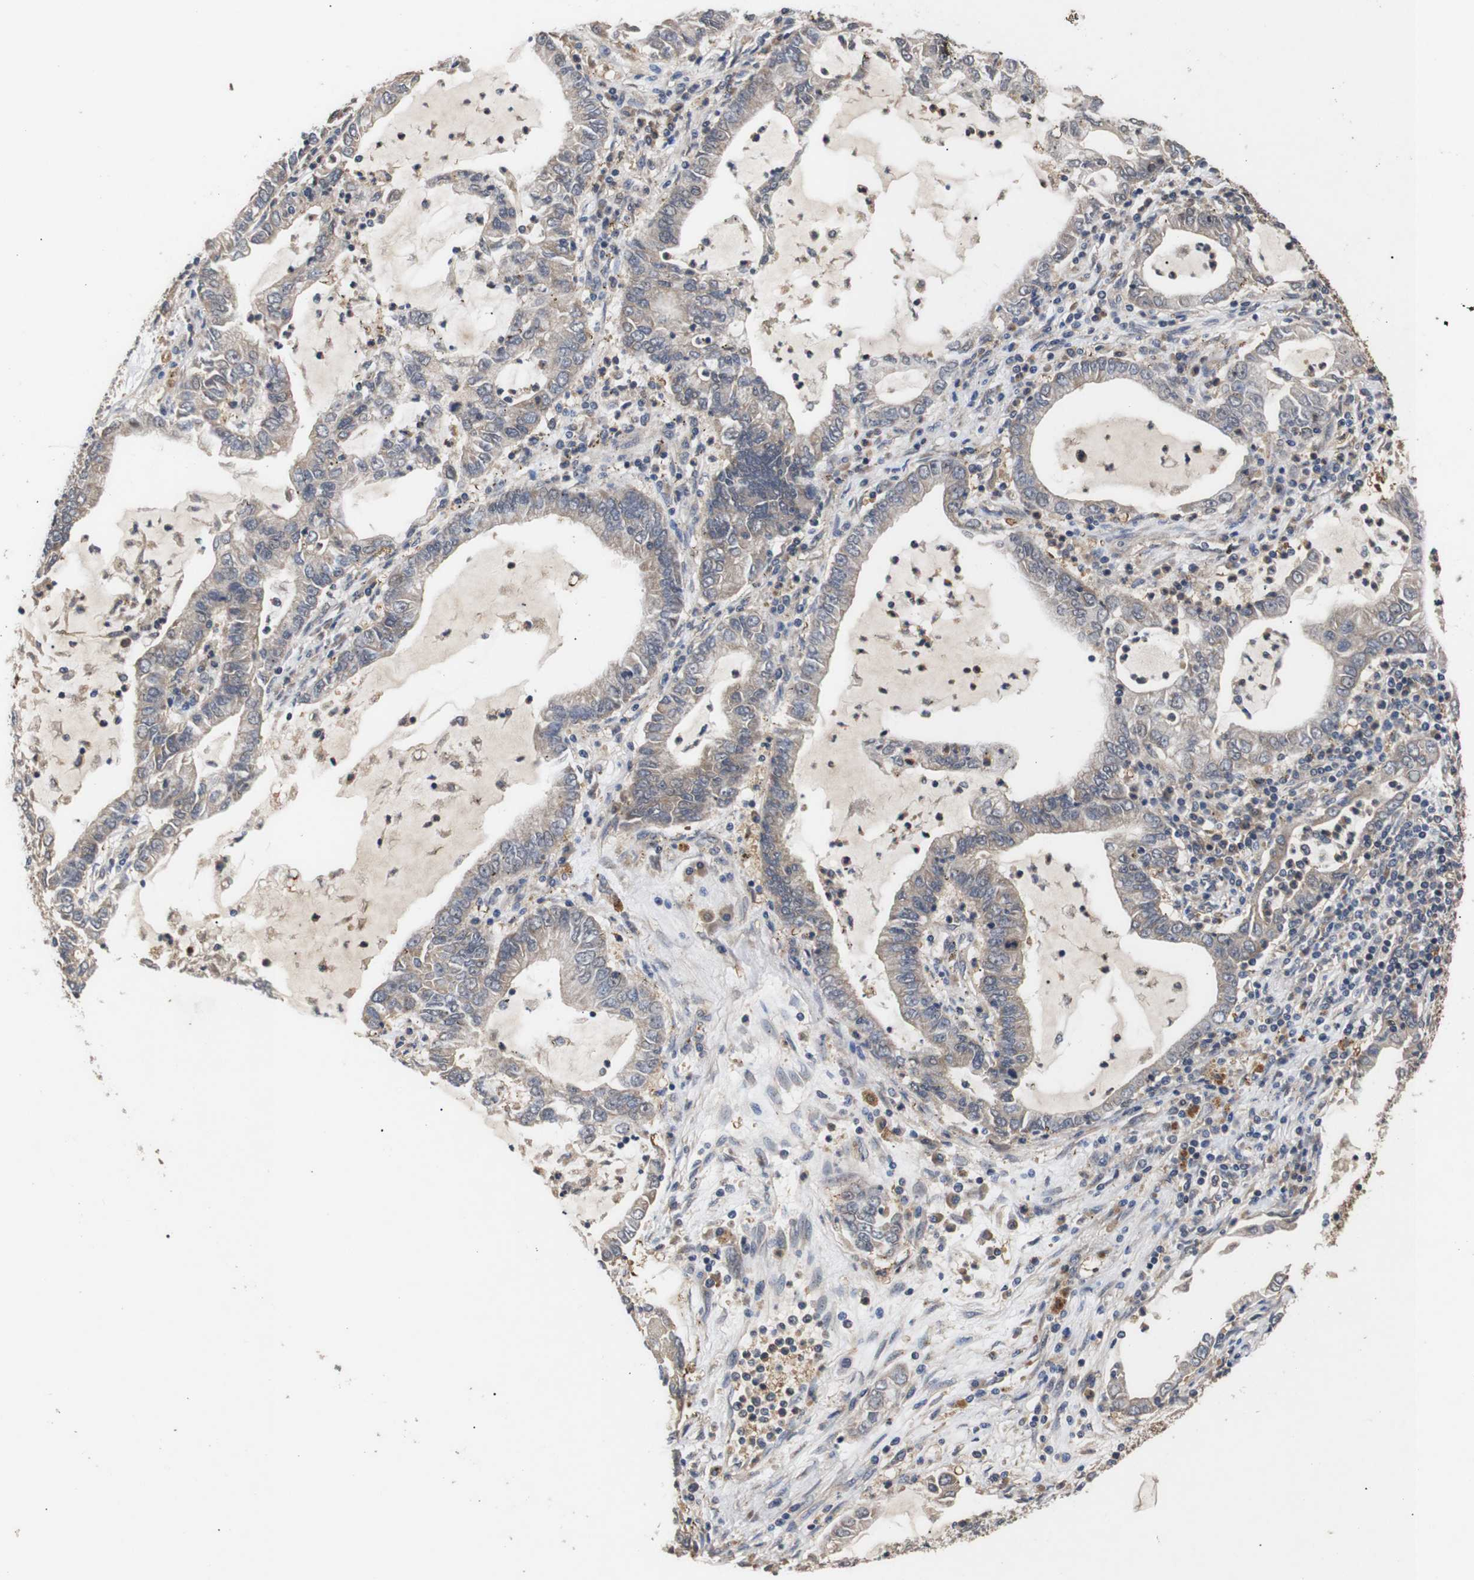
{"staining": {"intensity": "weak", "quantity": "25%-75%", "location": "cytoplasmic/membranous"}, "tissue": "lung cancer", "cell_type": "Tumor cells", "image_type": "cancer", "snomed": [{"axis": "morphology", "description": "Adenocarcinoma, NOS"}, {"axis": "topography", "description": "Lung"}], "caption": "Weak cytoplasmic/membranous staining is present in approximately 25%-75% of tumor cells in lung cancer (adenocarcinoma). The protein is stained brown, and the nuclei are stained in blue (DAB IHC with brightfield microscopy, high magnification).", "gene": "DDR1", "patient": {"sex": "female", "age": 51}}